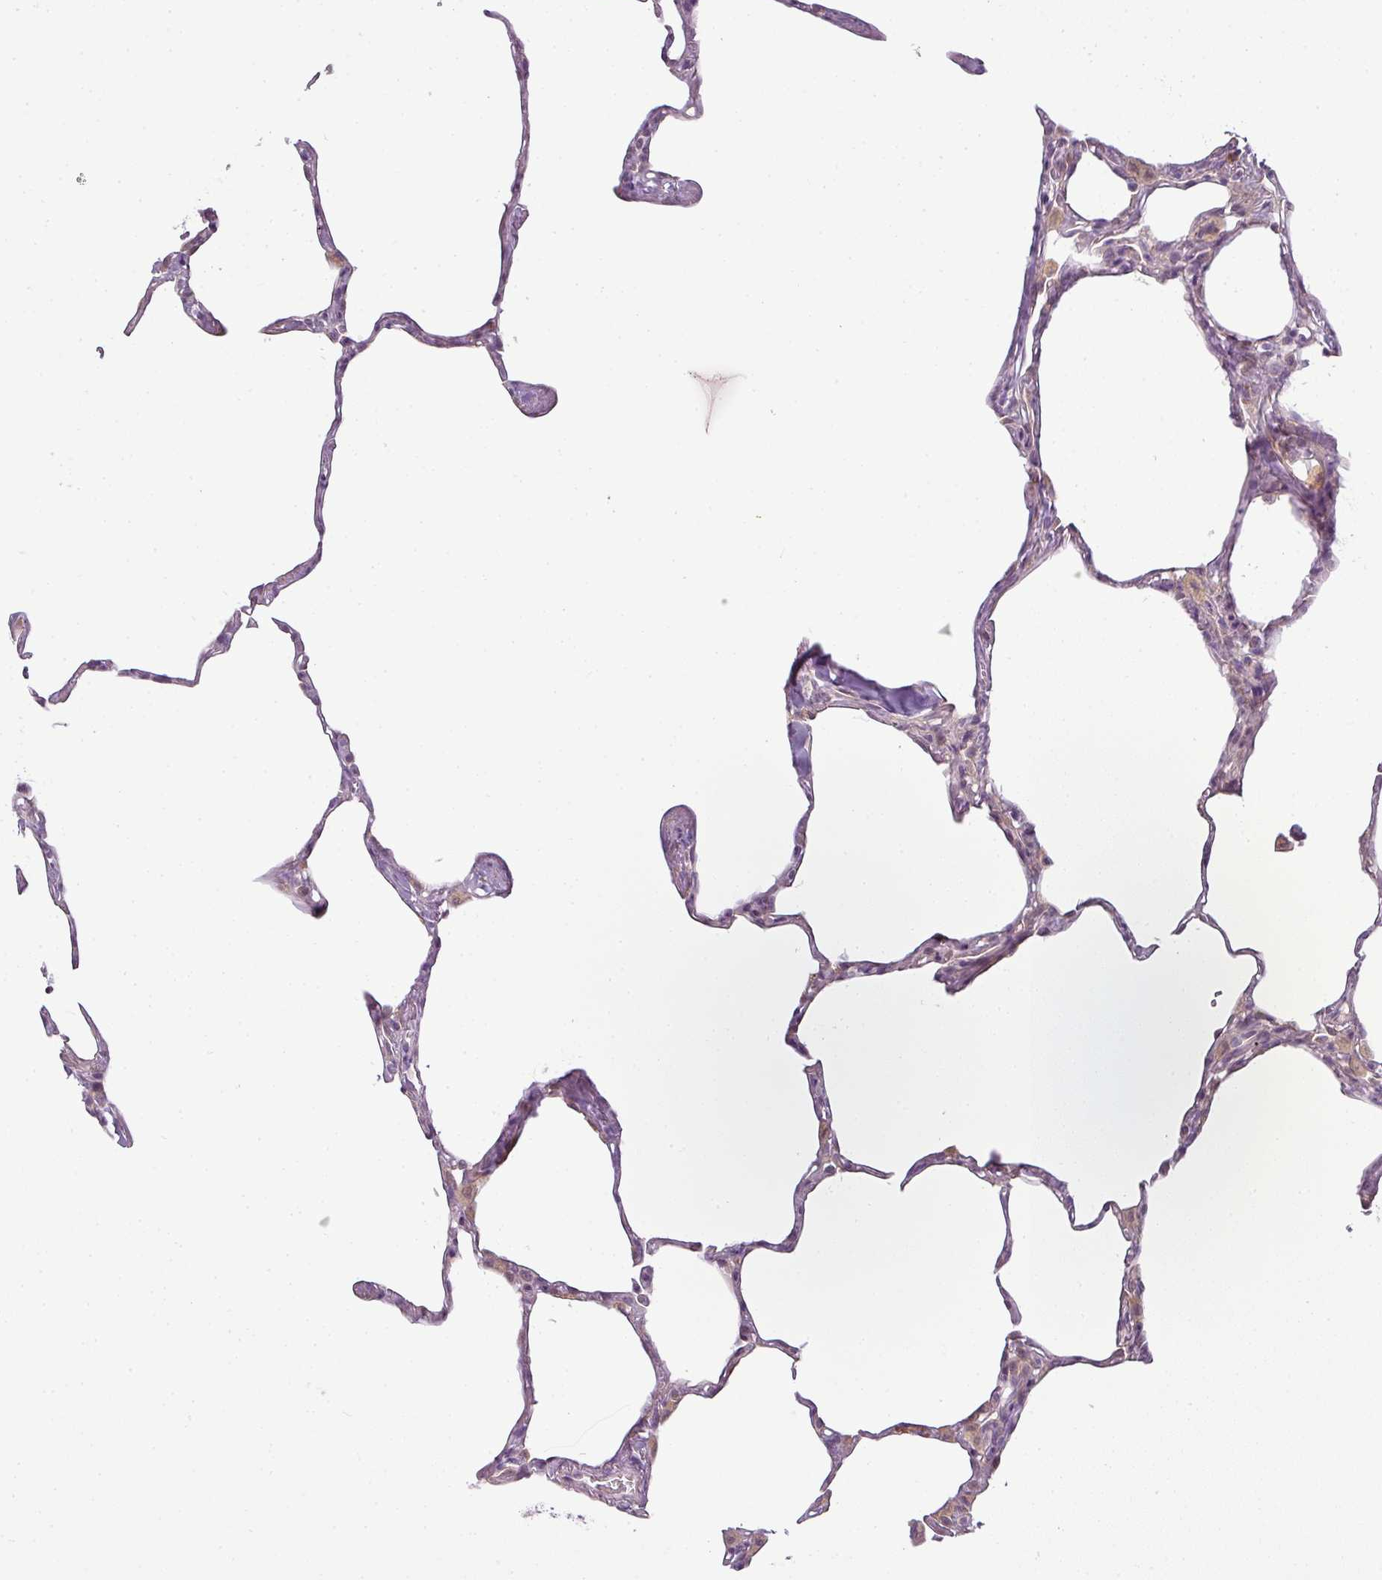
{"staining": {"intensity": "moderate", "quantity": "25%-75%", "location": "cytoplasmic/membranous"}, "tissue": "lung", "cell_type": "Alveolar cells", "image_type": "normal", "snomed": [{"axis": "morphology", "description": "Normal tissue, NOS"}, {"axis": "topography", "description": "Lung"}], "caption": "Alveolar cells show moderate cytoplasmic/membranous positivity in about 25%-75% of cells in benign lung. (DAB IHC with brightfield microscopy, high magnification).", "gene": "LY75", "patient": {"sex": "male", "age": 65}}